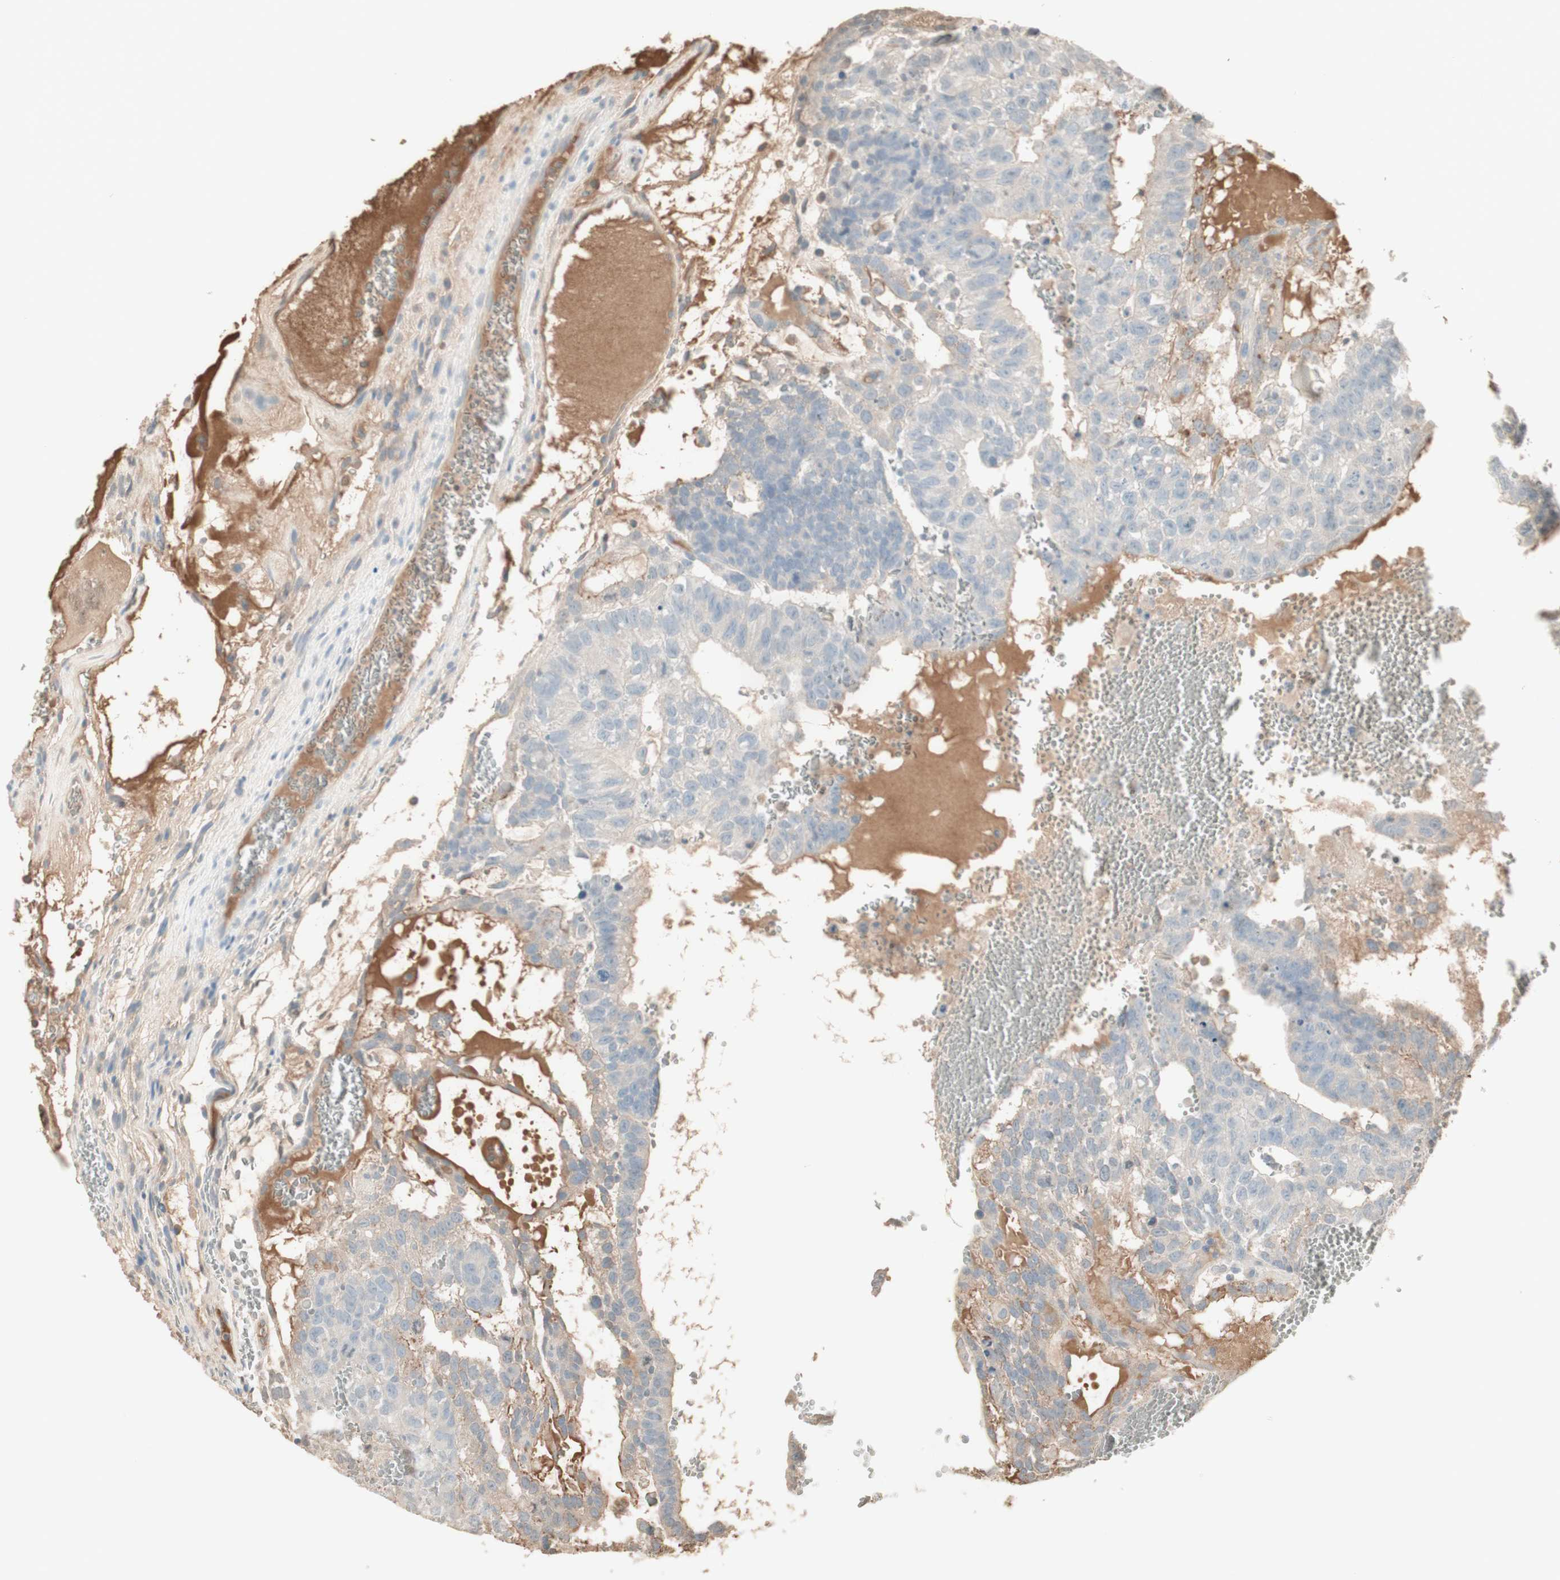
{"staining": {"intensity": "negative", "quantity": "none", "location": "none"}, "tissue": "testis cancer", "cell_type": "Tumor cells", "image_type": "cancer", "snomed": [{"axis": "morphology", "description": "Seminoma, NOS"}, {"axis": "morphology", "description": "Carcinoma, Embryonal, NOS"}, {"axis": "topography", "description": "Testis"}], "caption": "There is no significant expression in tumor cells of testis seminoma.", "gene": "IFNG", "patient": {"sex": "male", "age": 52}}